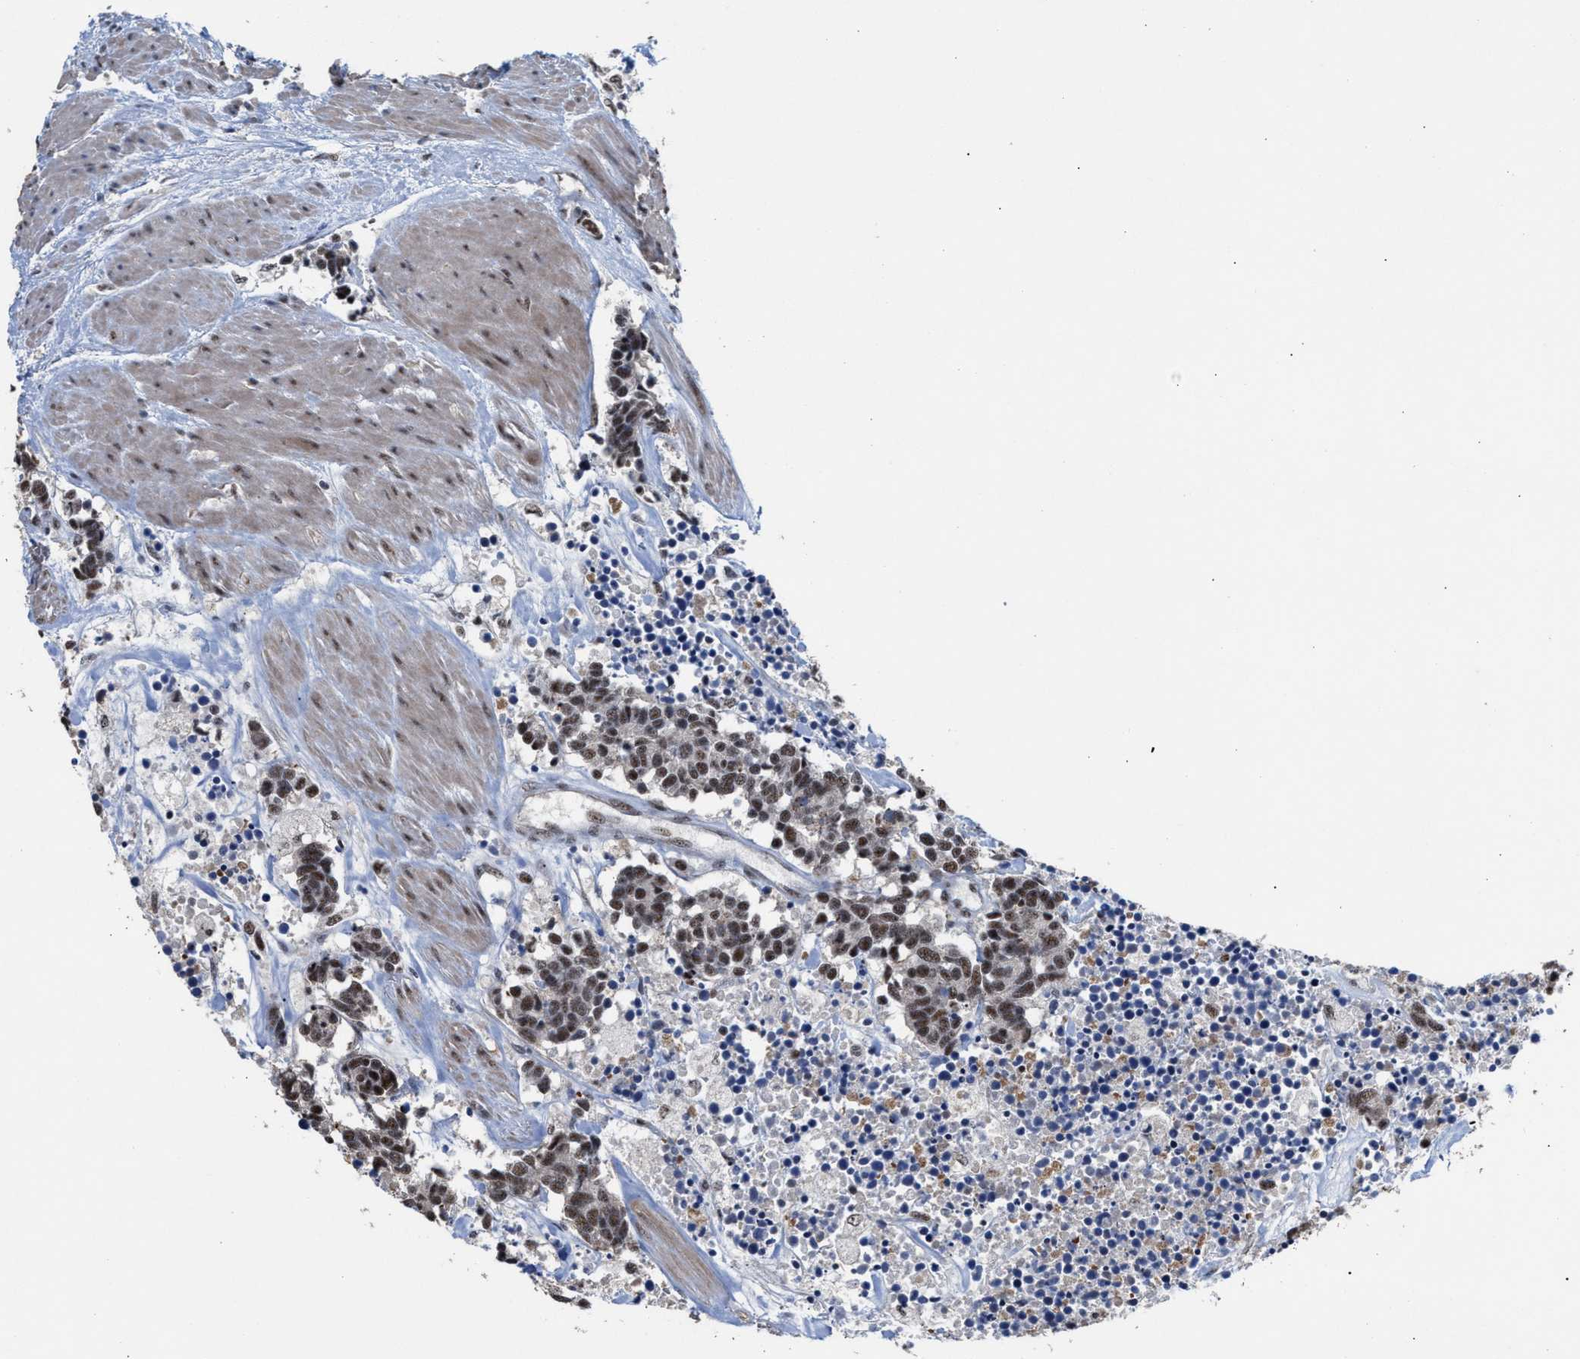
{"staining": {"intensity": "strong", "quantity": ">75%", "location": "nuclear"}, "tissue": "carcinoid", "cell_type": "Tumor cells", "image_type": "cancer", "snomed": [{"axis": "morphology", "description": "Carcinoma, NOS"}, {"axis": "morphology", "description": "Carcinoid, malignant, NOS"}, {"axis": "topography", "description": "Urinary bladder"}], "caption": "Immunohistochemistry staining of carcinoid, which shows high levels of strong nuclear positivity in approximately >75% of tumor cells indicating strong nuclear protein staining. The staining was performed using DAB (3,3'-diaminobenzidine) (brown) for protein detection and nuclei were counterstained in hematoxylin (blue).", "gene": "EIF4A3", "patient": {"sex": "male", "age": 57}}